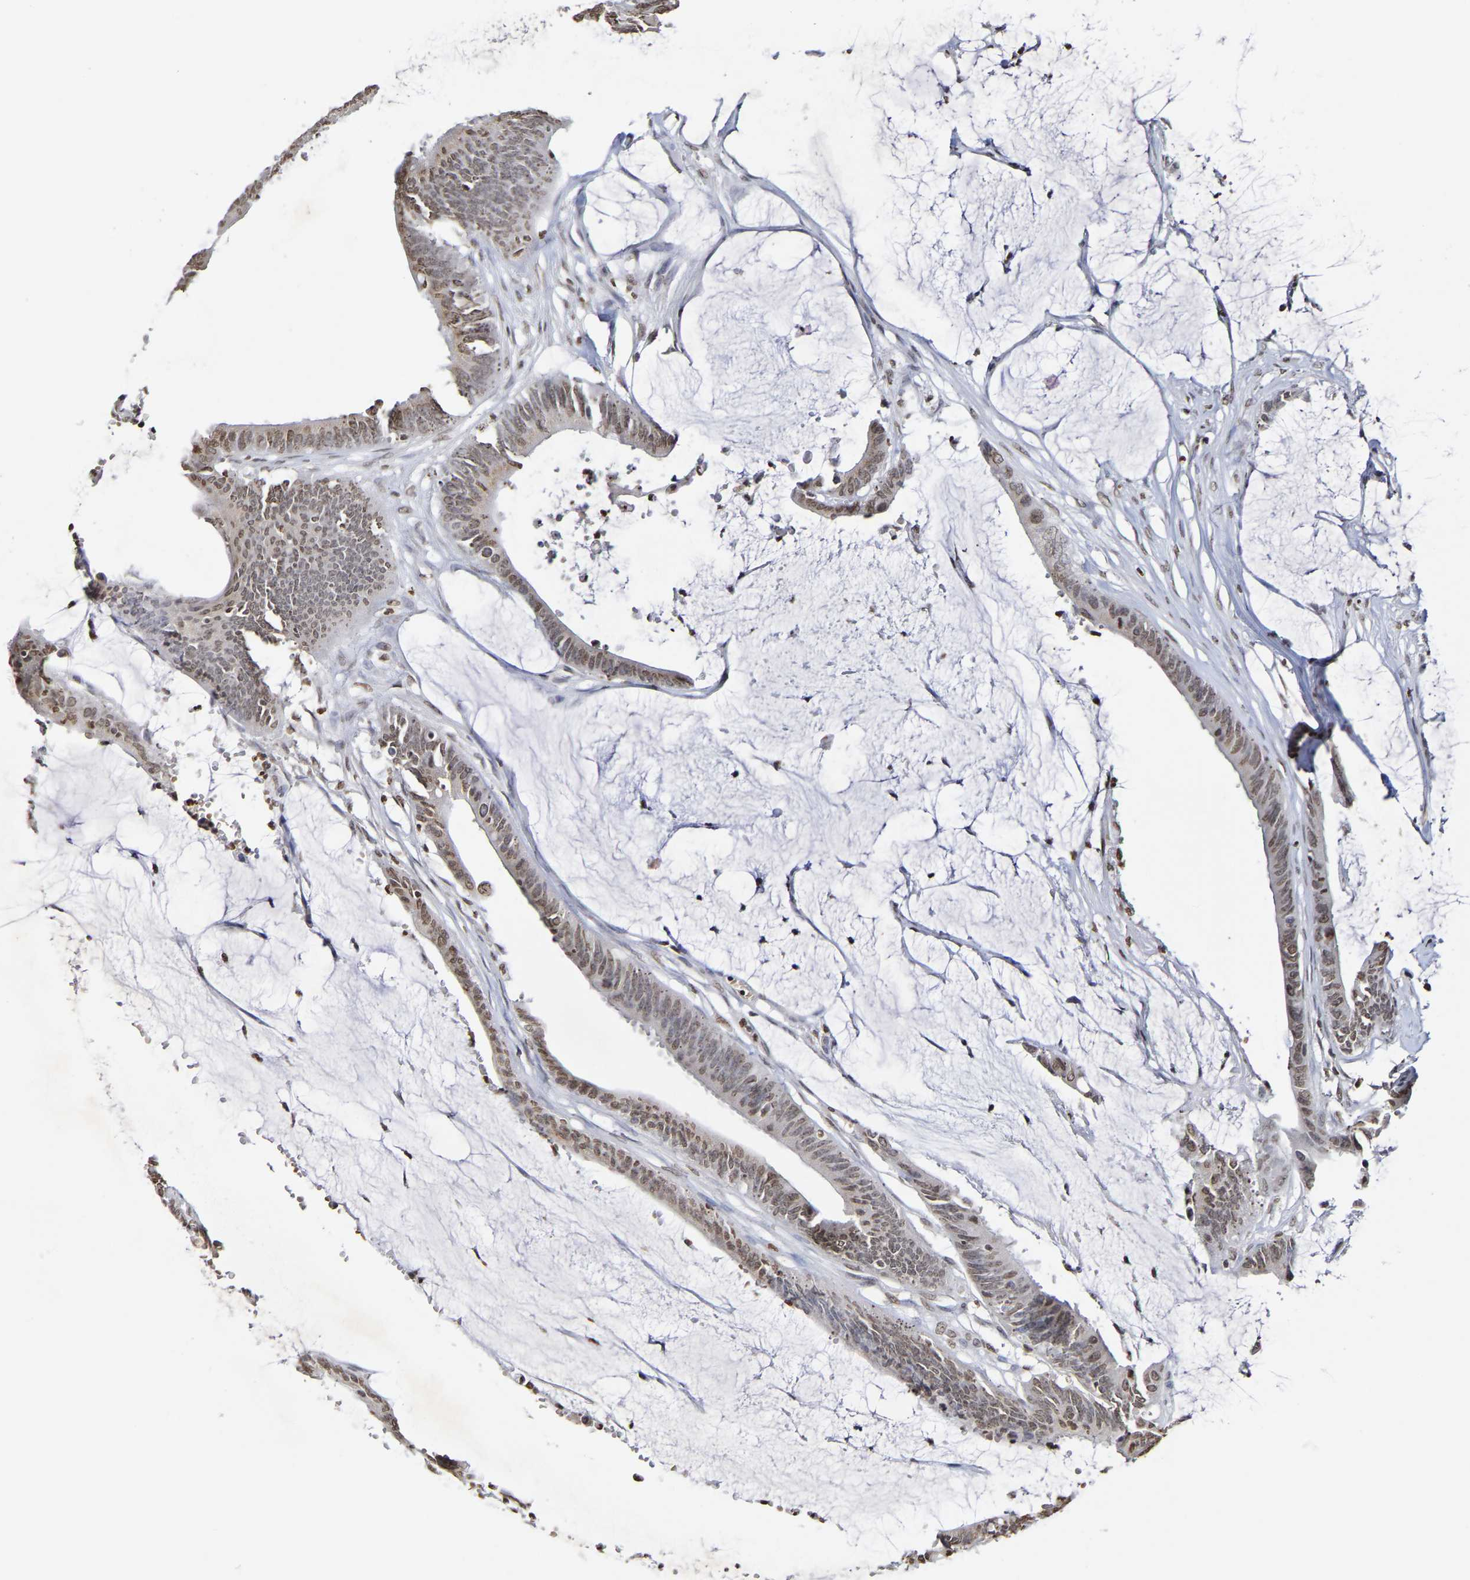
{"staining": {"intensity": "moderate", "quantity": ">75%", "location": "nuclear"}, "tissue": "colorectal cancer", "cell_type": "Tumor cells", "image_type": "cancer", "snomed": [{"axis": "morphology", "description": "Adenocarcinoma, NOS"}, {"axis": "topography", "description": "Rectum"}], "caption": "Approximately >75% of tumor cells in human colorectal cancer (adenocarcinoma) show moderate nuclear protein expression as visualized by brown immunohistochemical staining.", "gene": "ATF4", "patient": {"sex": "female", "age": 66}}